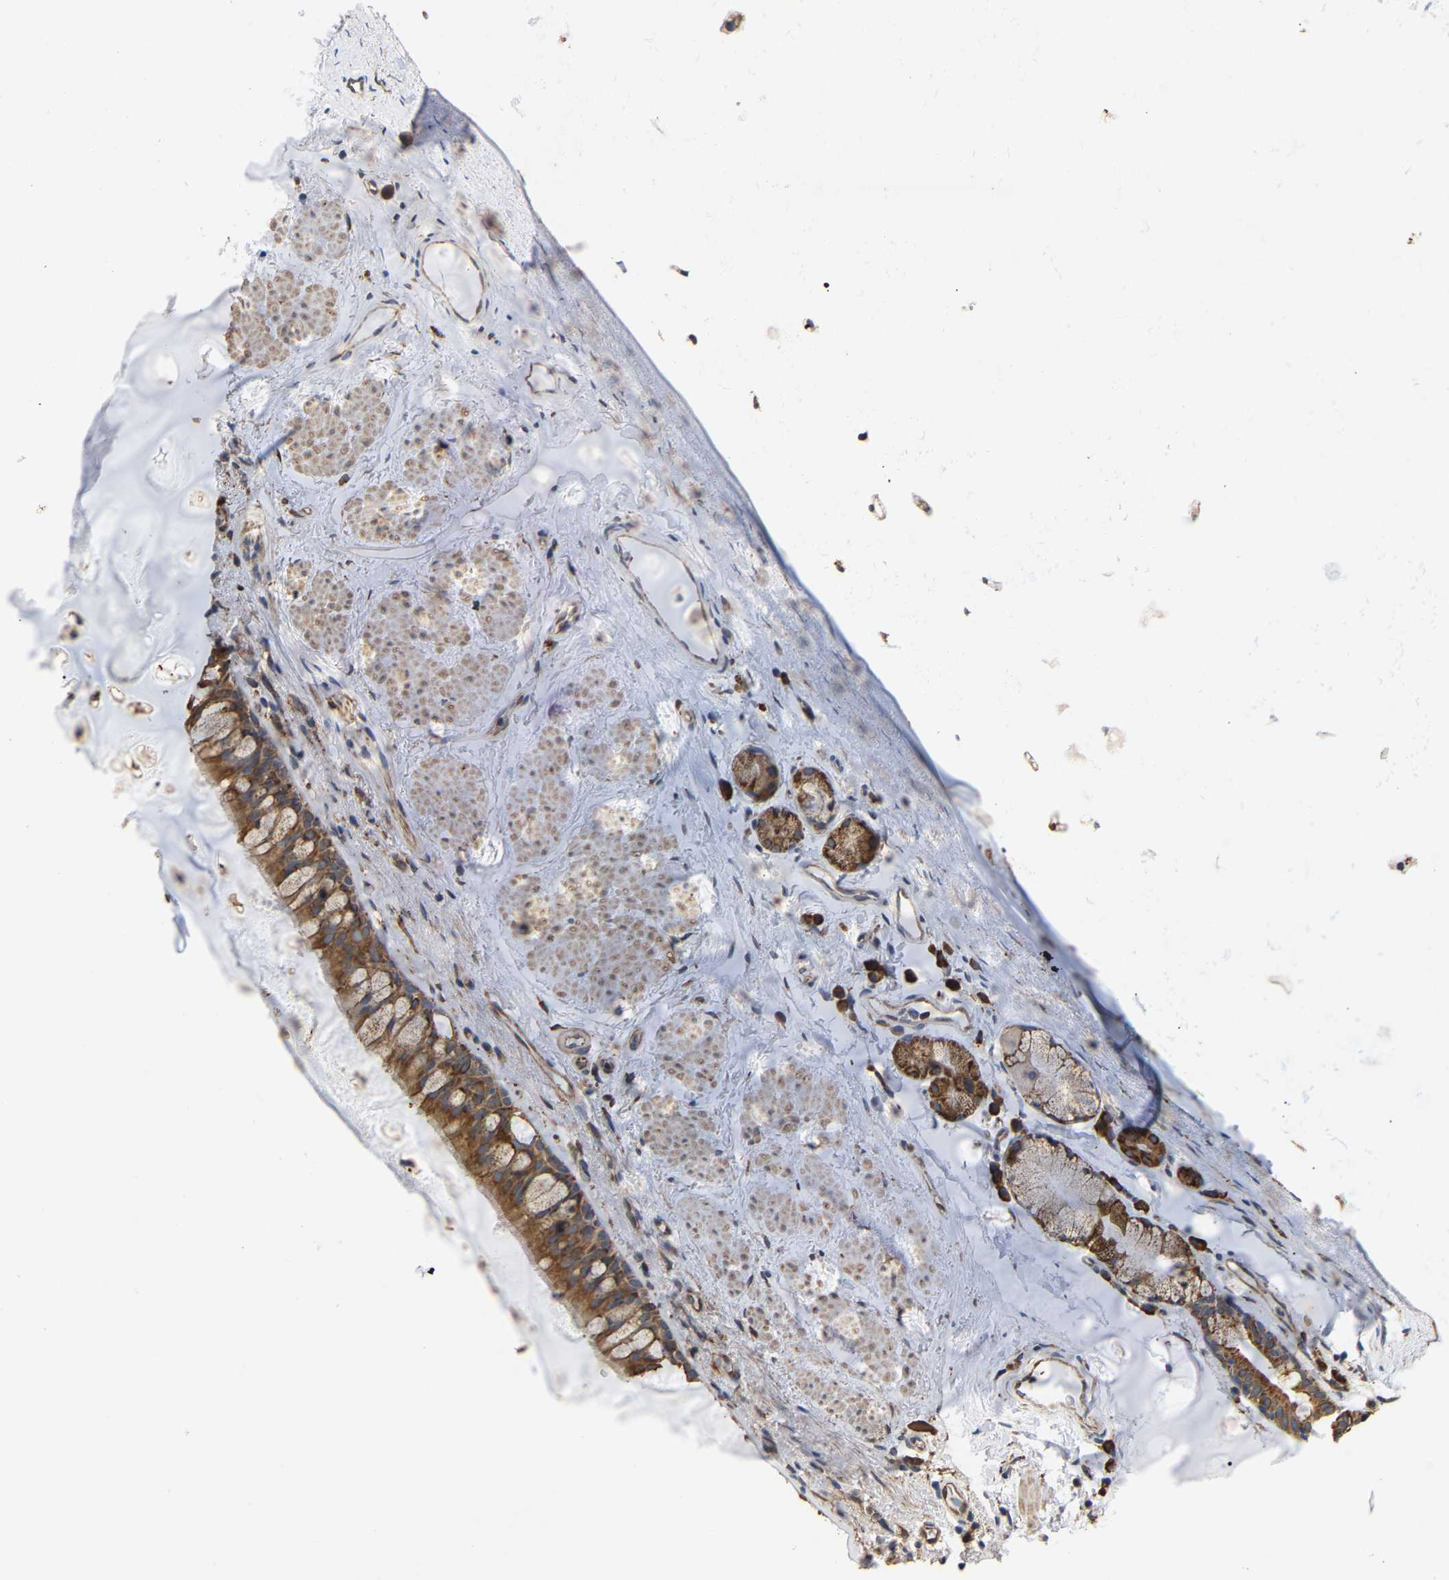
{"staining": {"intensity": "moderate", "quantity": ">75%", "location": "cytoplasmic/membranous"}, "tissue": "bronchus", "cell_type": "Respiratory epithelial cells", "image_type": "normal", "snomed": [{"axis": "morphology", "description": "Normal tissue, NOS"}, {"axis": "topography", "description": "Cartilage tissue"}, {"axis": "topography", "description": "Bronchus"}], "caption": "Bronchus stained with IHC exhibits moderate cytoplasmic/membranous positivity in approximately >75% of respiratory epithelial cells.", "gene": "ARAP1", "patient": {"sex": "female", "age": 53}}